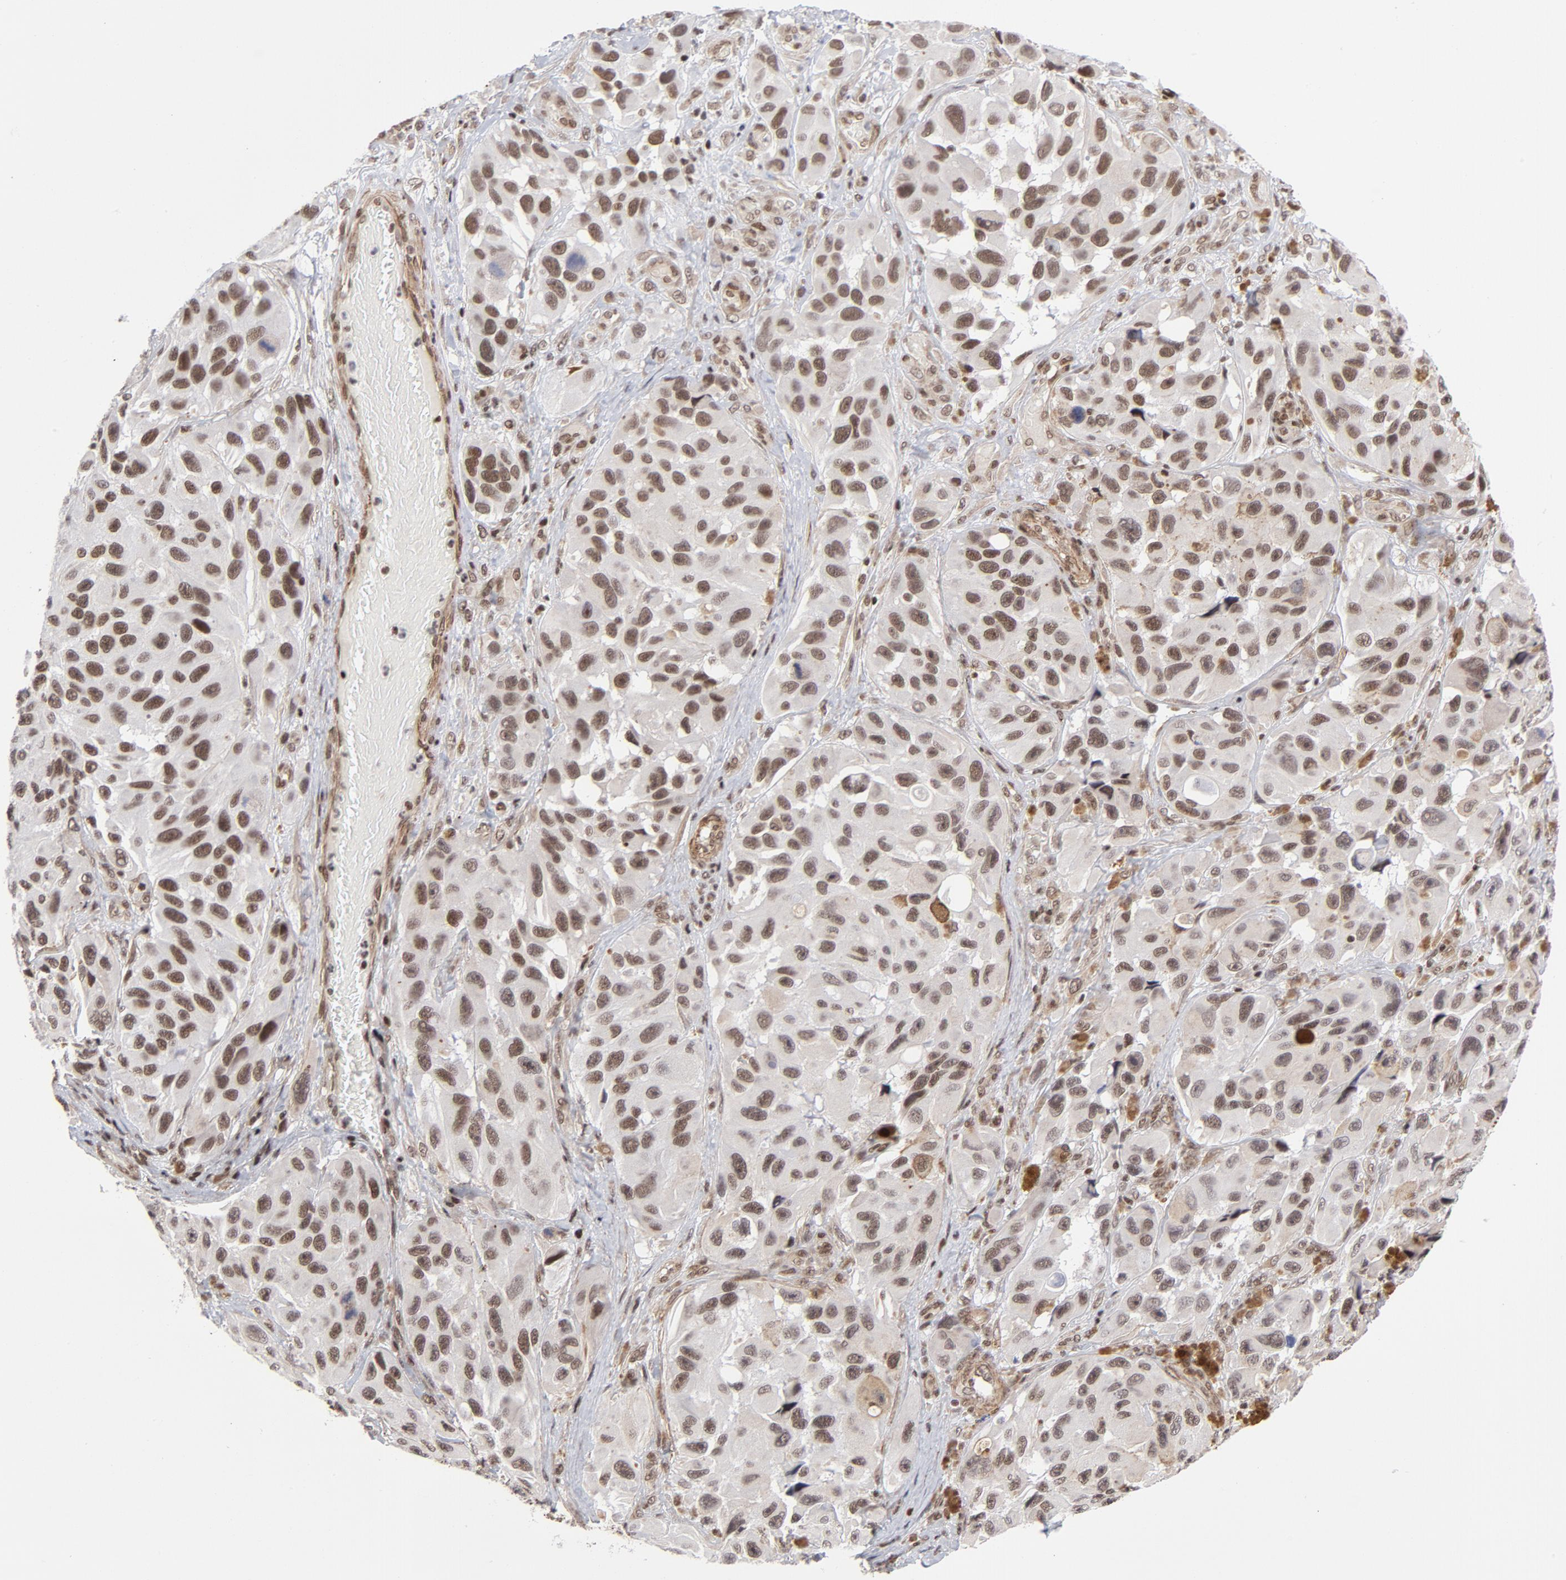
{"staining": {"intensity": "moderate", "quantity": ">75%", "location": "nuclear"}, "tissue": "melanoma", "cell_type": "Tumor cells", "image_type": "cancer", "snomed": [{"axis": "morphology", "description": "Malignant melanoma, NOS"}, {"axis": "topography", "description": "Skin"}], "caption": "The micrograph reveals a brown stain indicating the presence of a protein in the nuclear of tumor cells in melanoma.", "gene": "CTCF", "patient": {"sex": "female", "age": 73}}